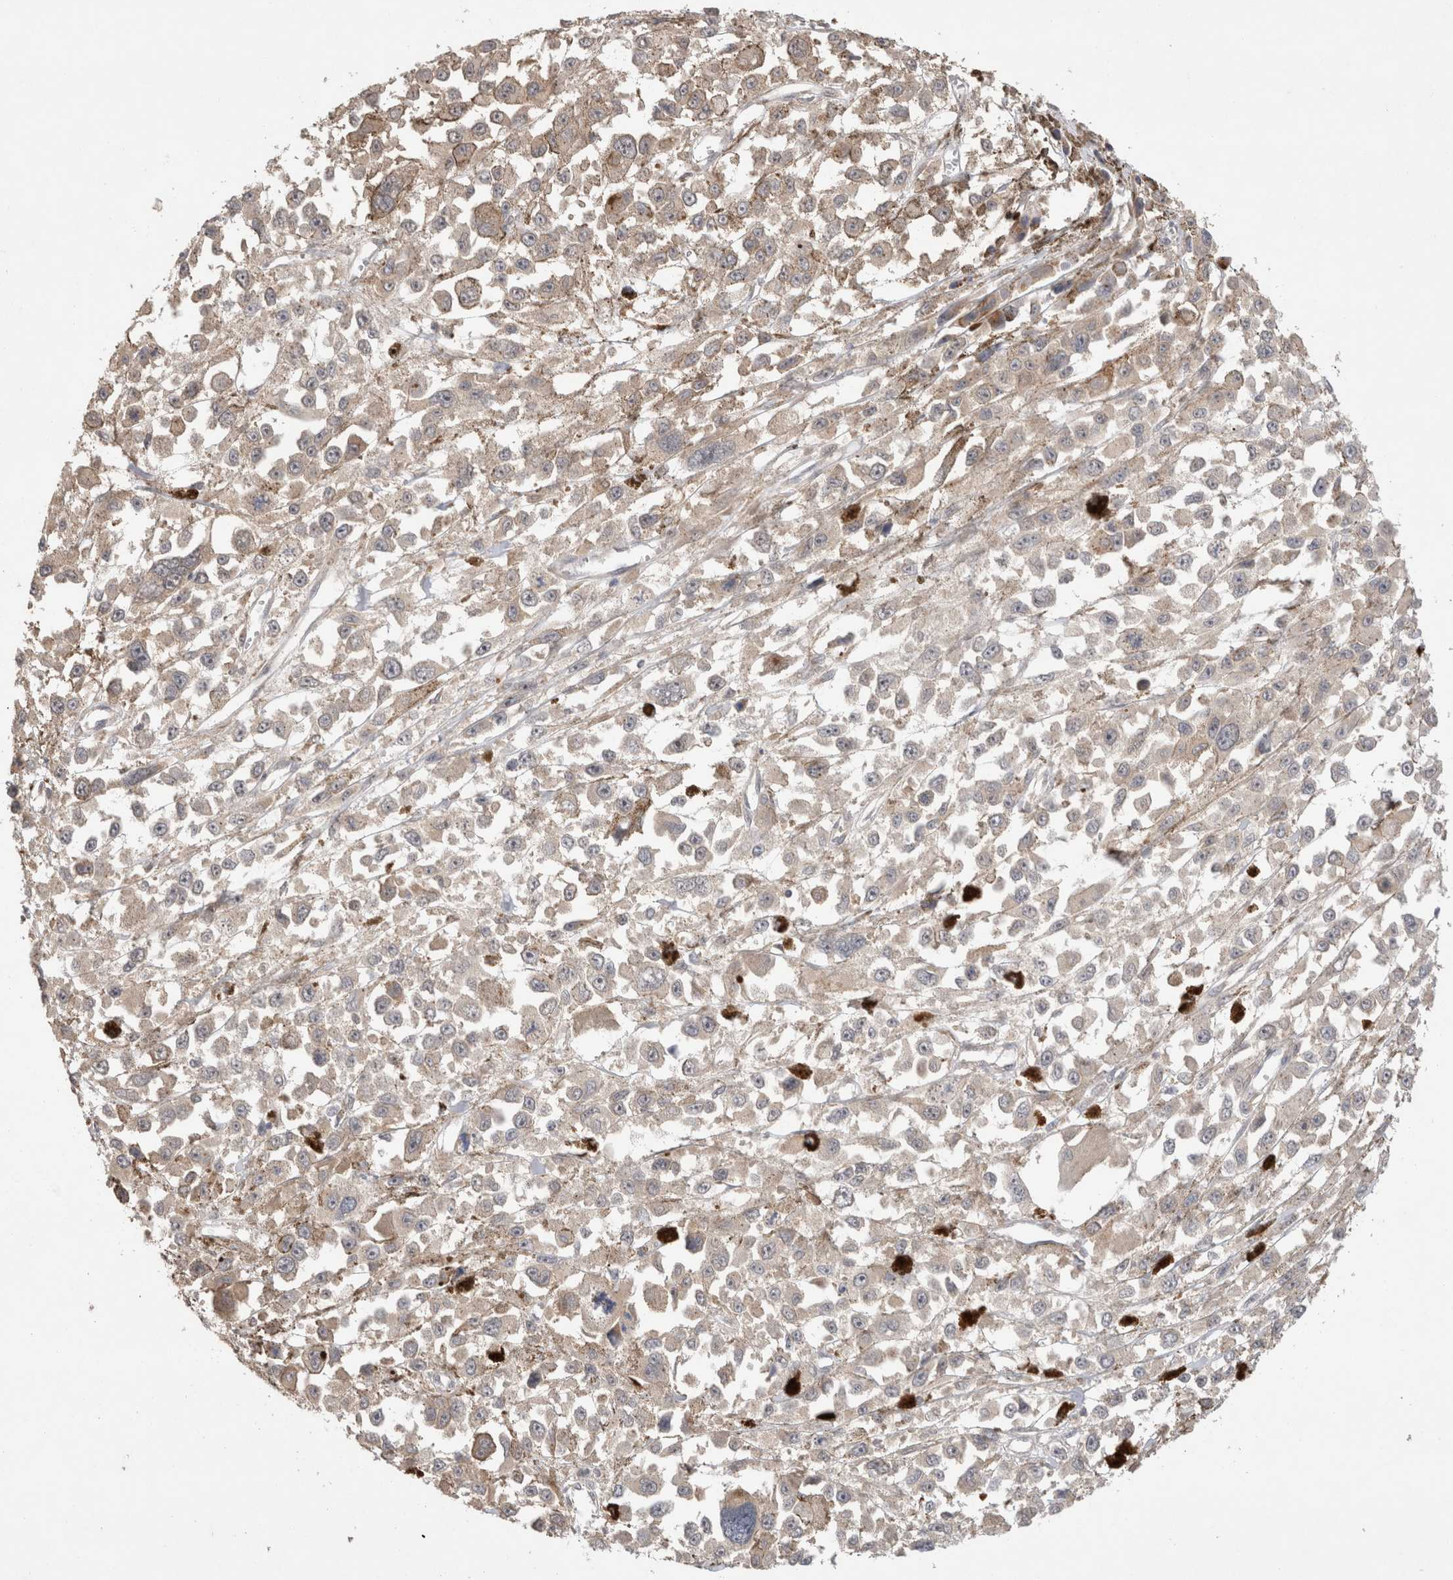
{"staining": {"intensity": "negative", "quantity": "none", "location": "none"}, "tissue": "melanoma", "cell_type": "Tumor cells", "image_type": "cancer", "snomed": [{"axis": "morphology", "description": "Malignant melanoma, Metastatic site"}, {"axis": "topography", "description": "Lymph node"}], "caption": "IHC histopathology image of neoplastic tissue: human malignant melanoma (metastatic site) stained with DAB (3,3'-diaminobenzidine) demonstrates no significant protein expression in tumor cells. (DAB (3,3'-diaminobenzidine) immunohistochemistry, high magnification).", "gene": "SLC29A1", "patient": {"sex": "male", "age": 59}}